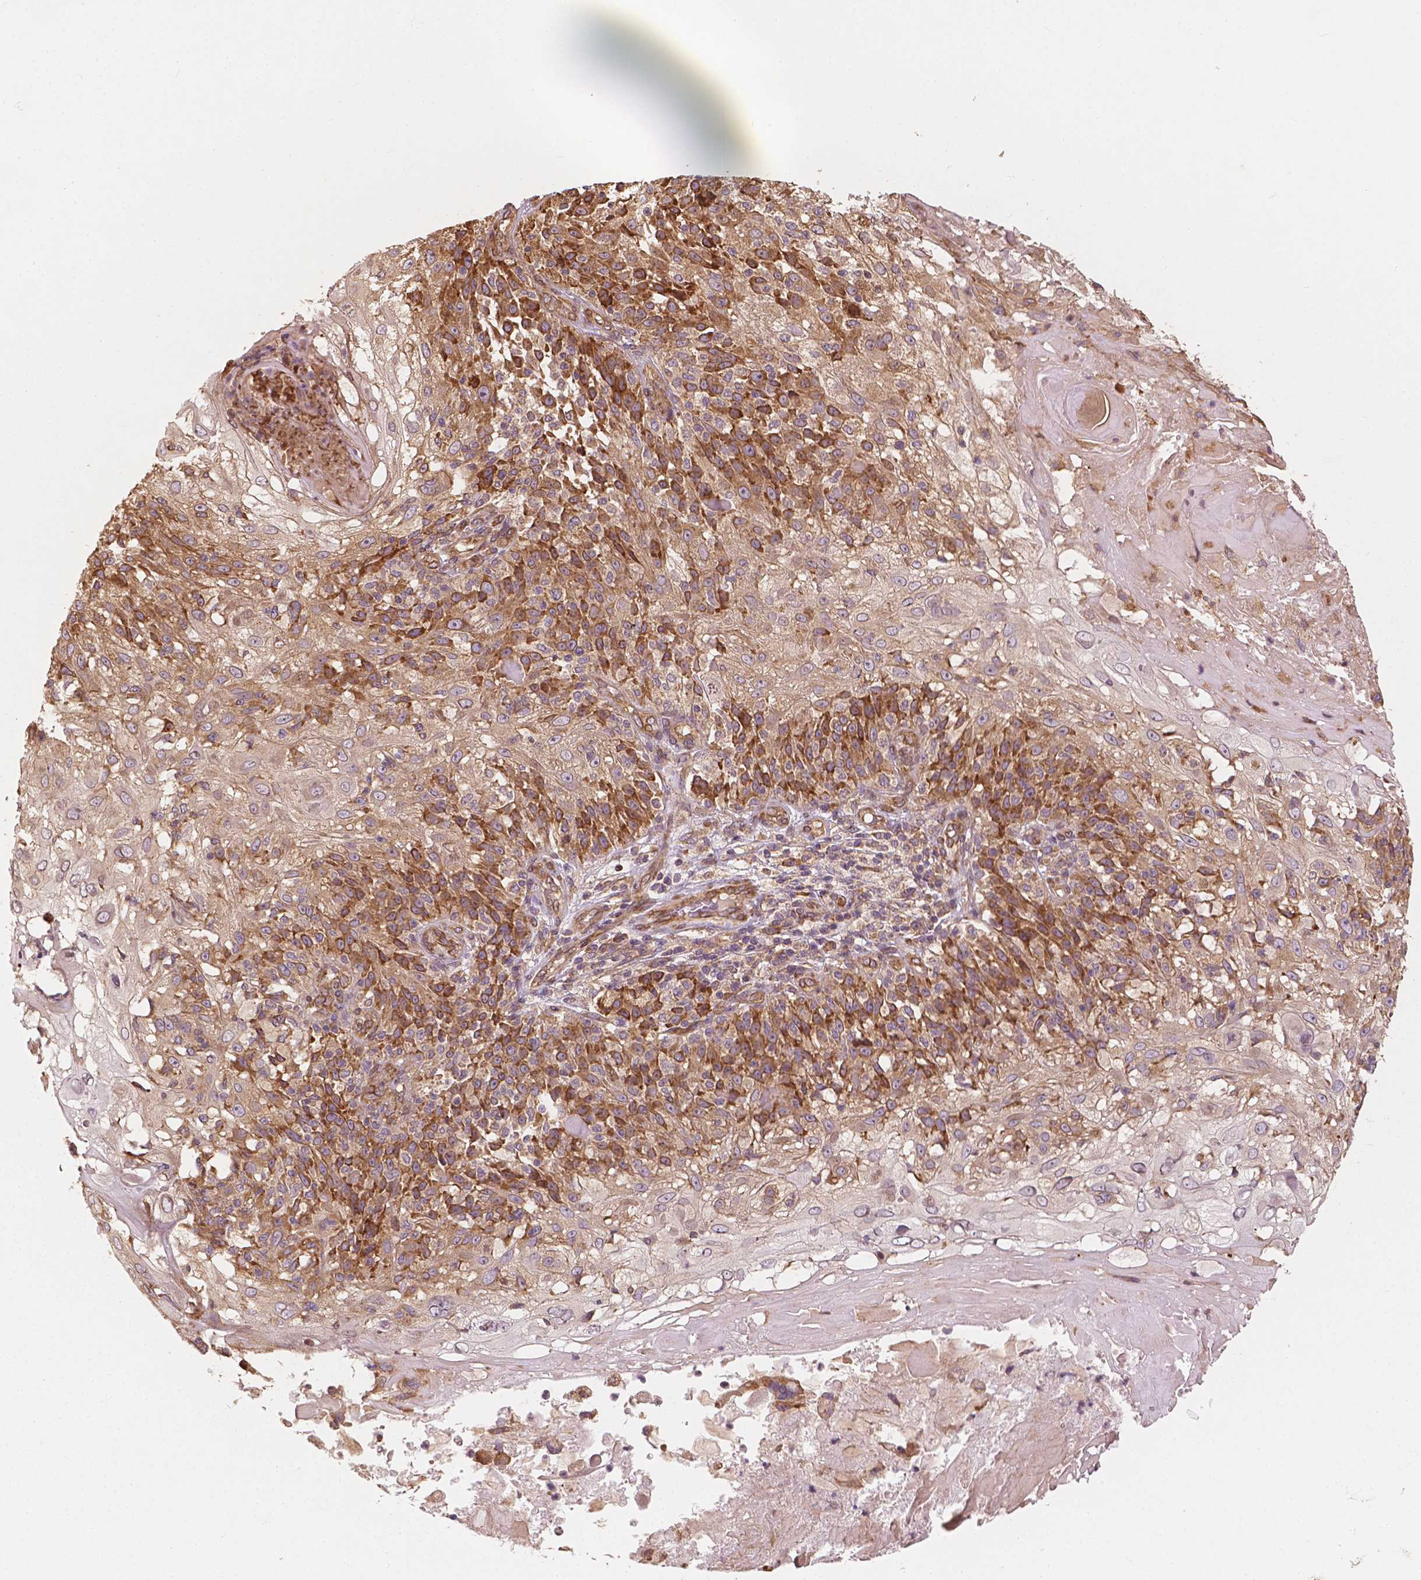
{"staining": {"intensity": "strong", "quantity": "25%-75%", "location": "cytoplasmic/membranous"}, "tissue": "skin cancer", "cell_type": "Tumor cells", "image_type": "cancer", "snomed": [{"axis": "morphology", "description": "Normal tissue, NOS"}, {"axis": "morphology", "description": "Squamous cell carcinoma, NOS"}, {"axis": "topography", "description": "Skin"}], "caption": "High-magnification brightfield microscopy of skin cancer (squamous cell carcinoma) stained with DAB (3,3'-diaminobenzidine) (brown) and counterstained with hematoxylin (blue). tumor cells exhibit strong cytoplasmic/membranous staining is identified in approximately25%-75% of cells.", "gene": "G3BP1", "patient": {"sex": "female", "age": 83}}